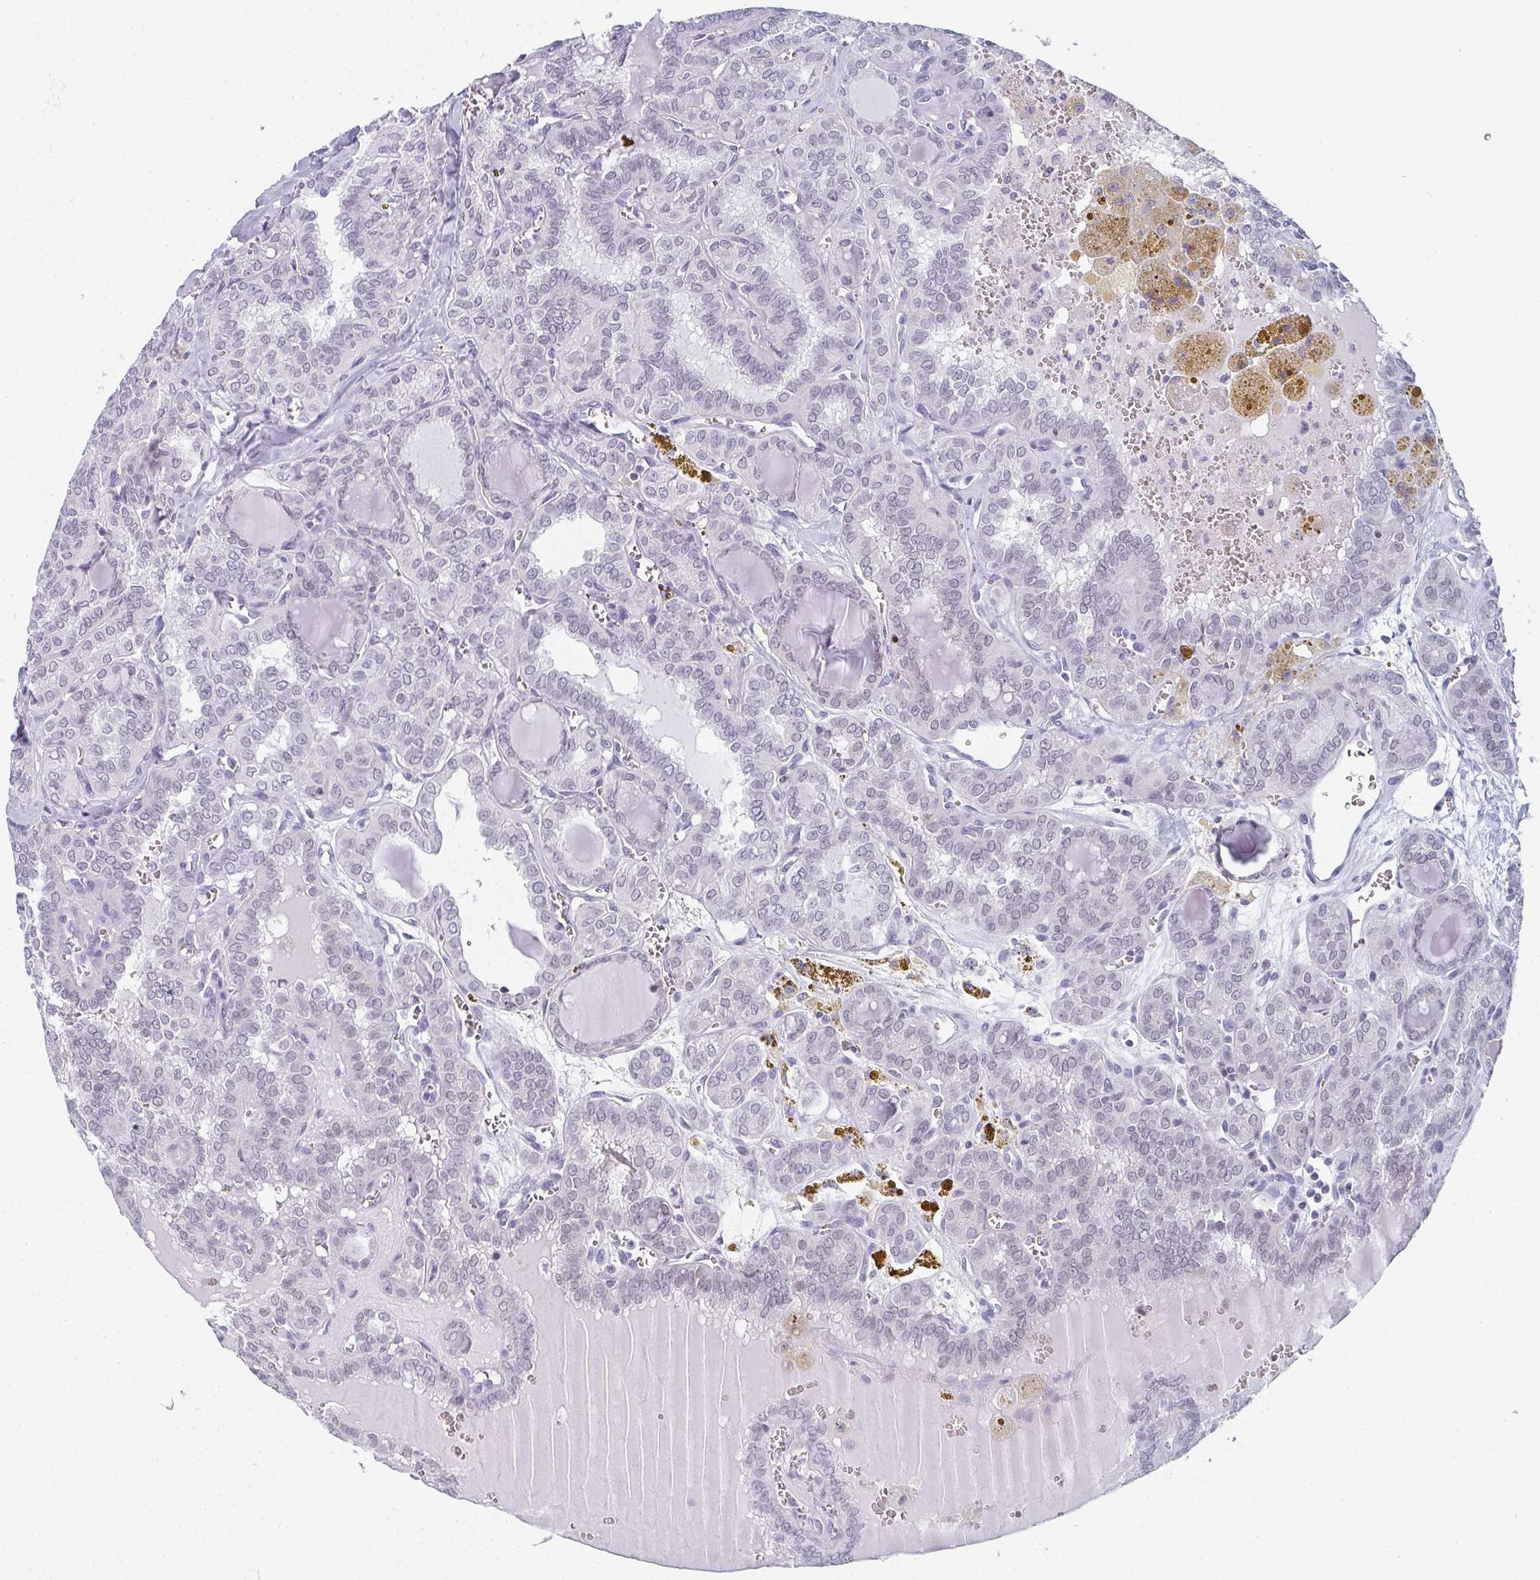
{"staining": {"intensity": "negative", "quantity": "none", "location": "none"}, "tissue": "thyroid cancer", "cell_type": "Tumor cells", "image_type": "cancer", "snomed": [{"axis": "morphology", "description": "Papillary adenocarcinoma, NOS"}, {"axis": "topography", "description": "Thyroid gland"}], "caption": "This is an IHC image of human papillary adenocarcinoma (thyroid). There is no staining in tumor cells.", "gene": "PYCR3", "patient": {"sex": "female", "age": 41}}